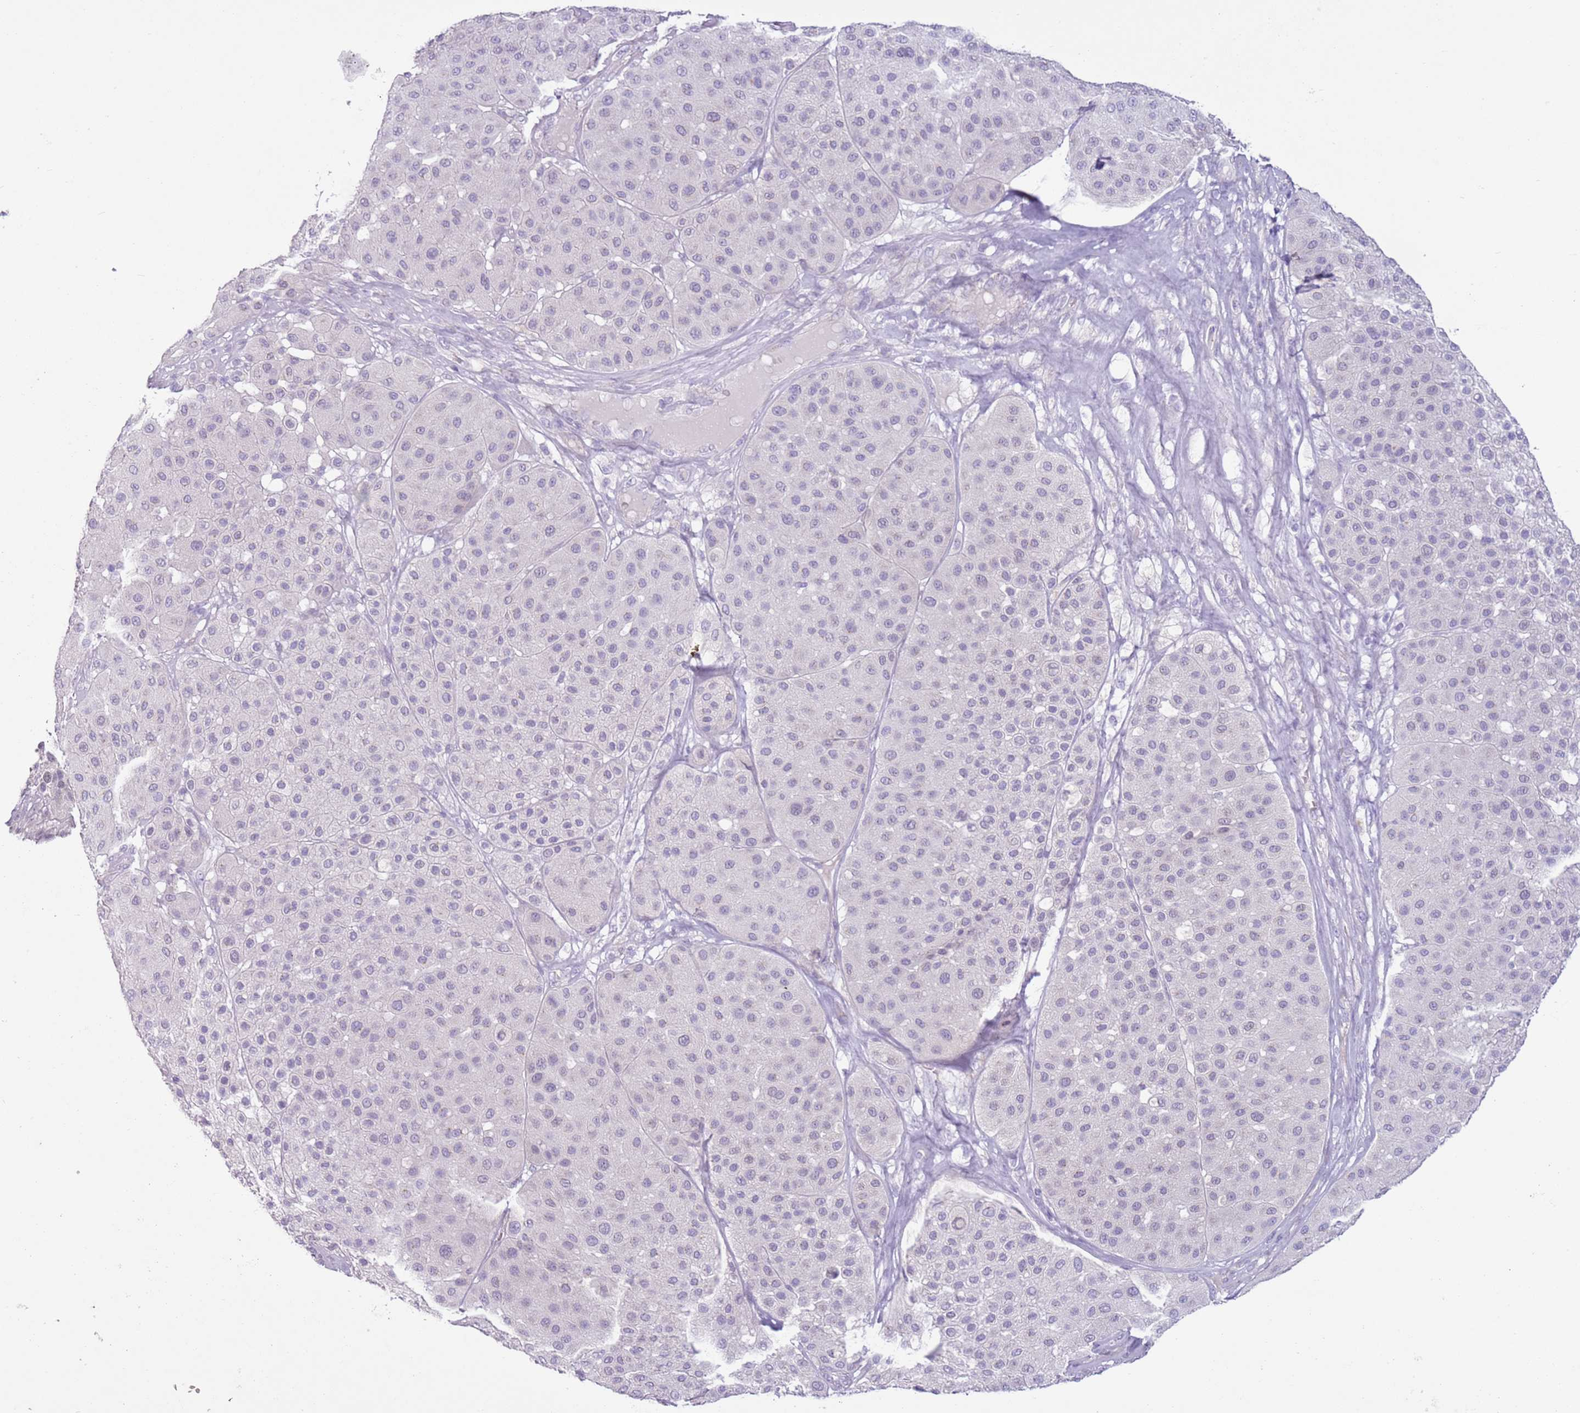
{"staining": {"intensity": "negative", "quantity": "none", "location": "none"}, "tissue": "melanoma", "cell_type": "Tumor cells", "image_type": "cancer", "snomed": [{"axis": "morphology", "description": "Malignant melanoma, Metastatic site"}, {"axis": "topography", "description": "Smooth muscle"}], "caption": "Tumor cells are negative for protein expression in human melanoma.", "gene": "ZNF239", "patient": {"sex": "male", "age": 41}}